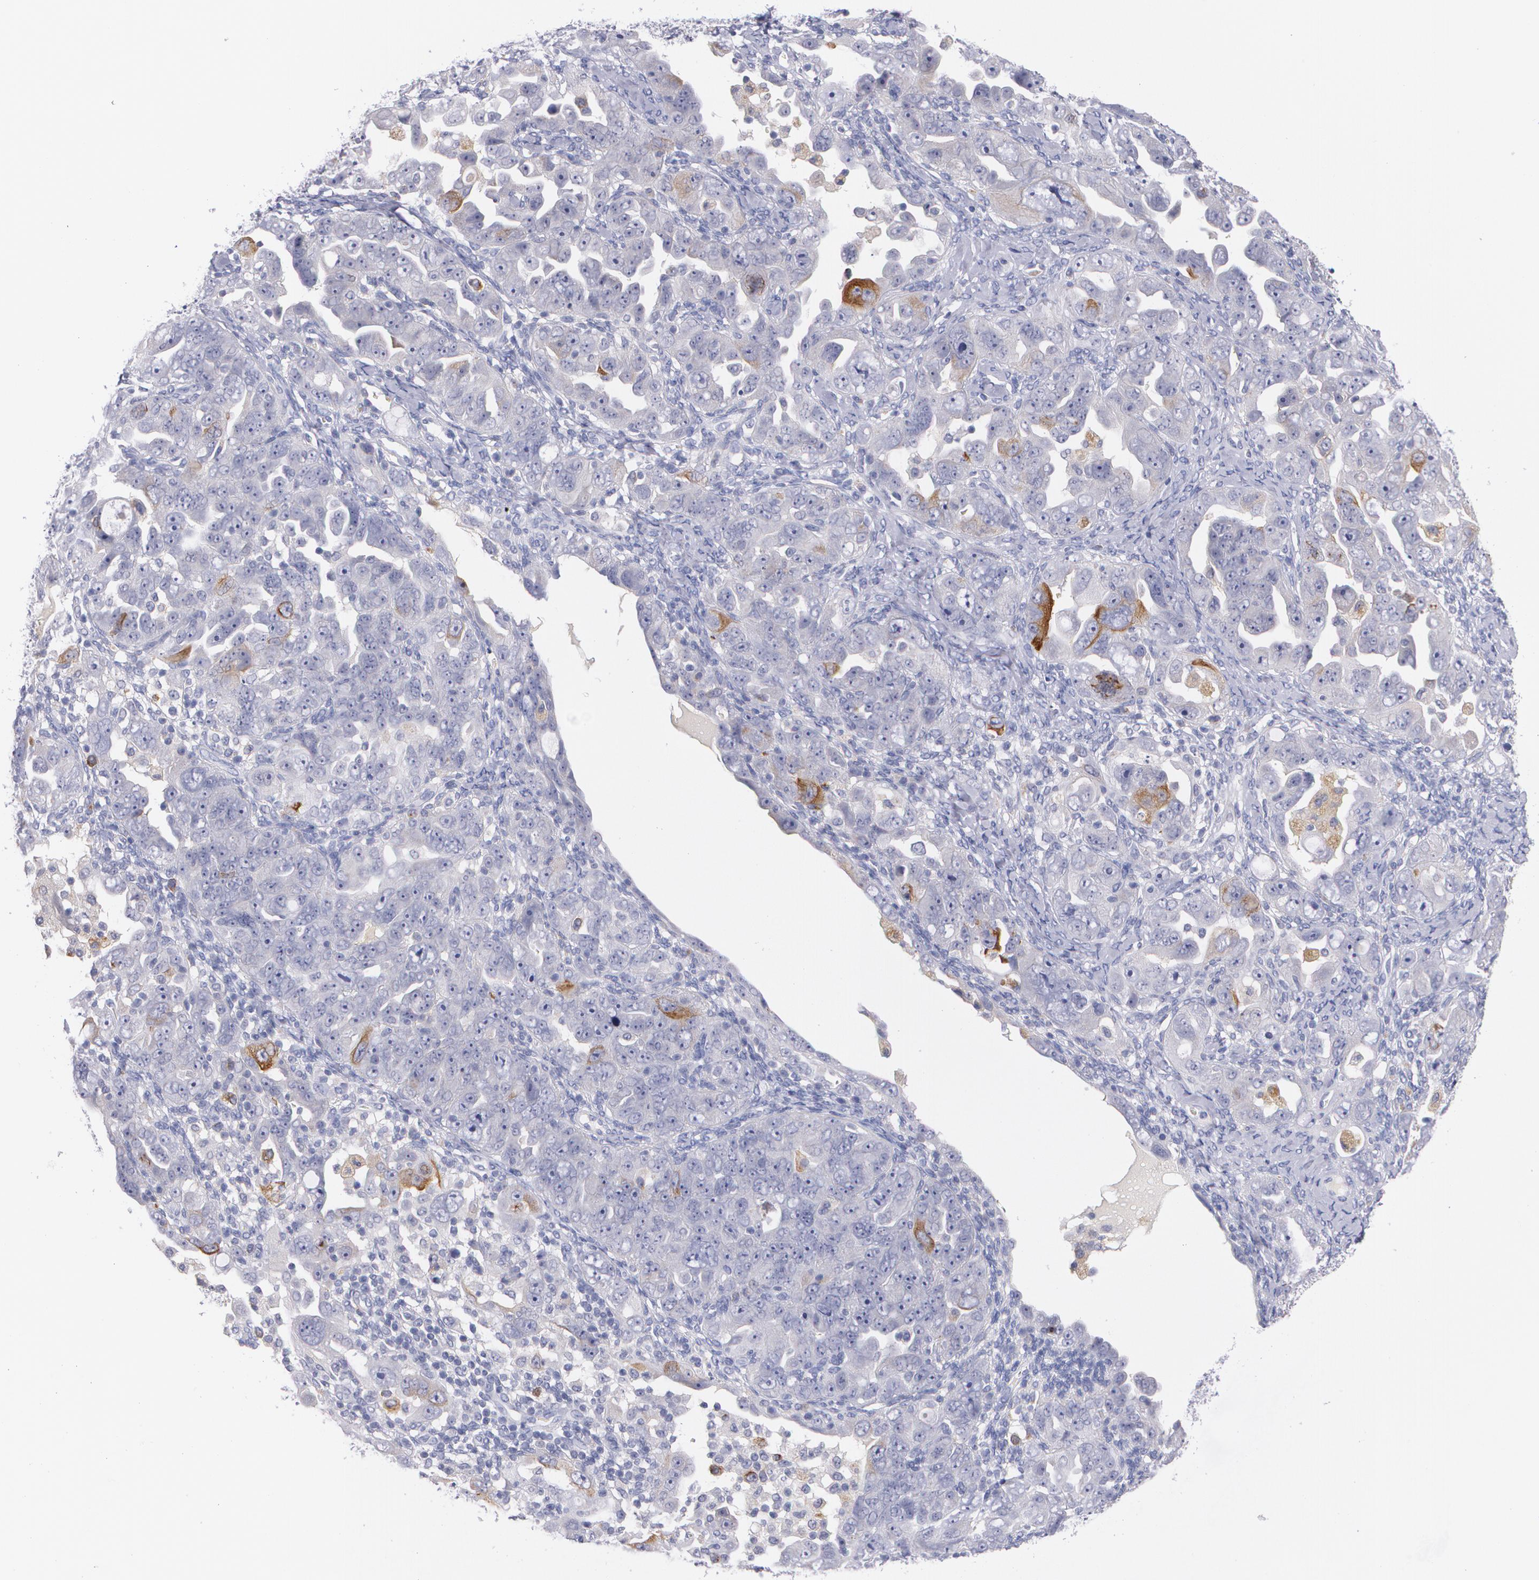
{"staining": {"intensity": "strong", "quantity": "<25%", "location": "cytoplasmic/membranous"}, "tissue": "ovarian cancer", "cell_type": "Tumor cells", "image_type": "cancer", "snomed": [{"axis": "morphology", "description": "Cystadenocarcinoma, serous, NOS"}, {"axis": "topography", "description": "Ovary"}], "caption": "An immunohistochemistry histopathology image of neoplastic tissue is shown. Protein staining in brown shows strong cytoplasmic/membranous positivity in ovarian serous cystadenocarcinoma within tumor cells. (DAB (3,3'-diaminobenzidine) = brown stain, brightfield microscopy at high magnification).", "gene": "HMMR", "patient": {"sex": "female", "age": 66}}